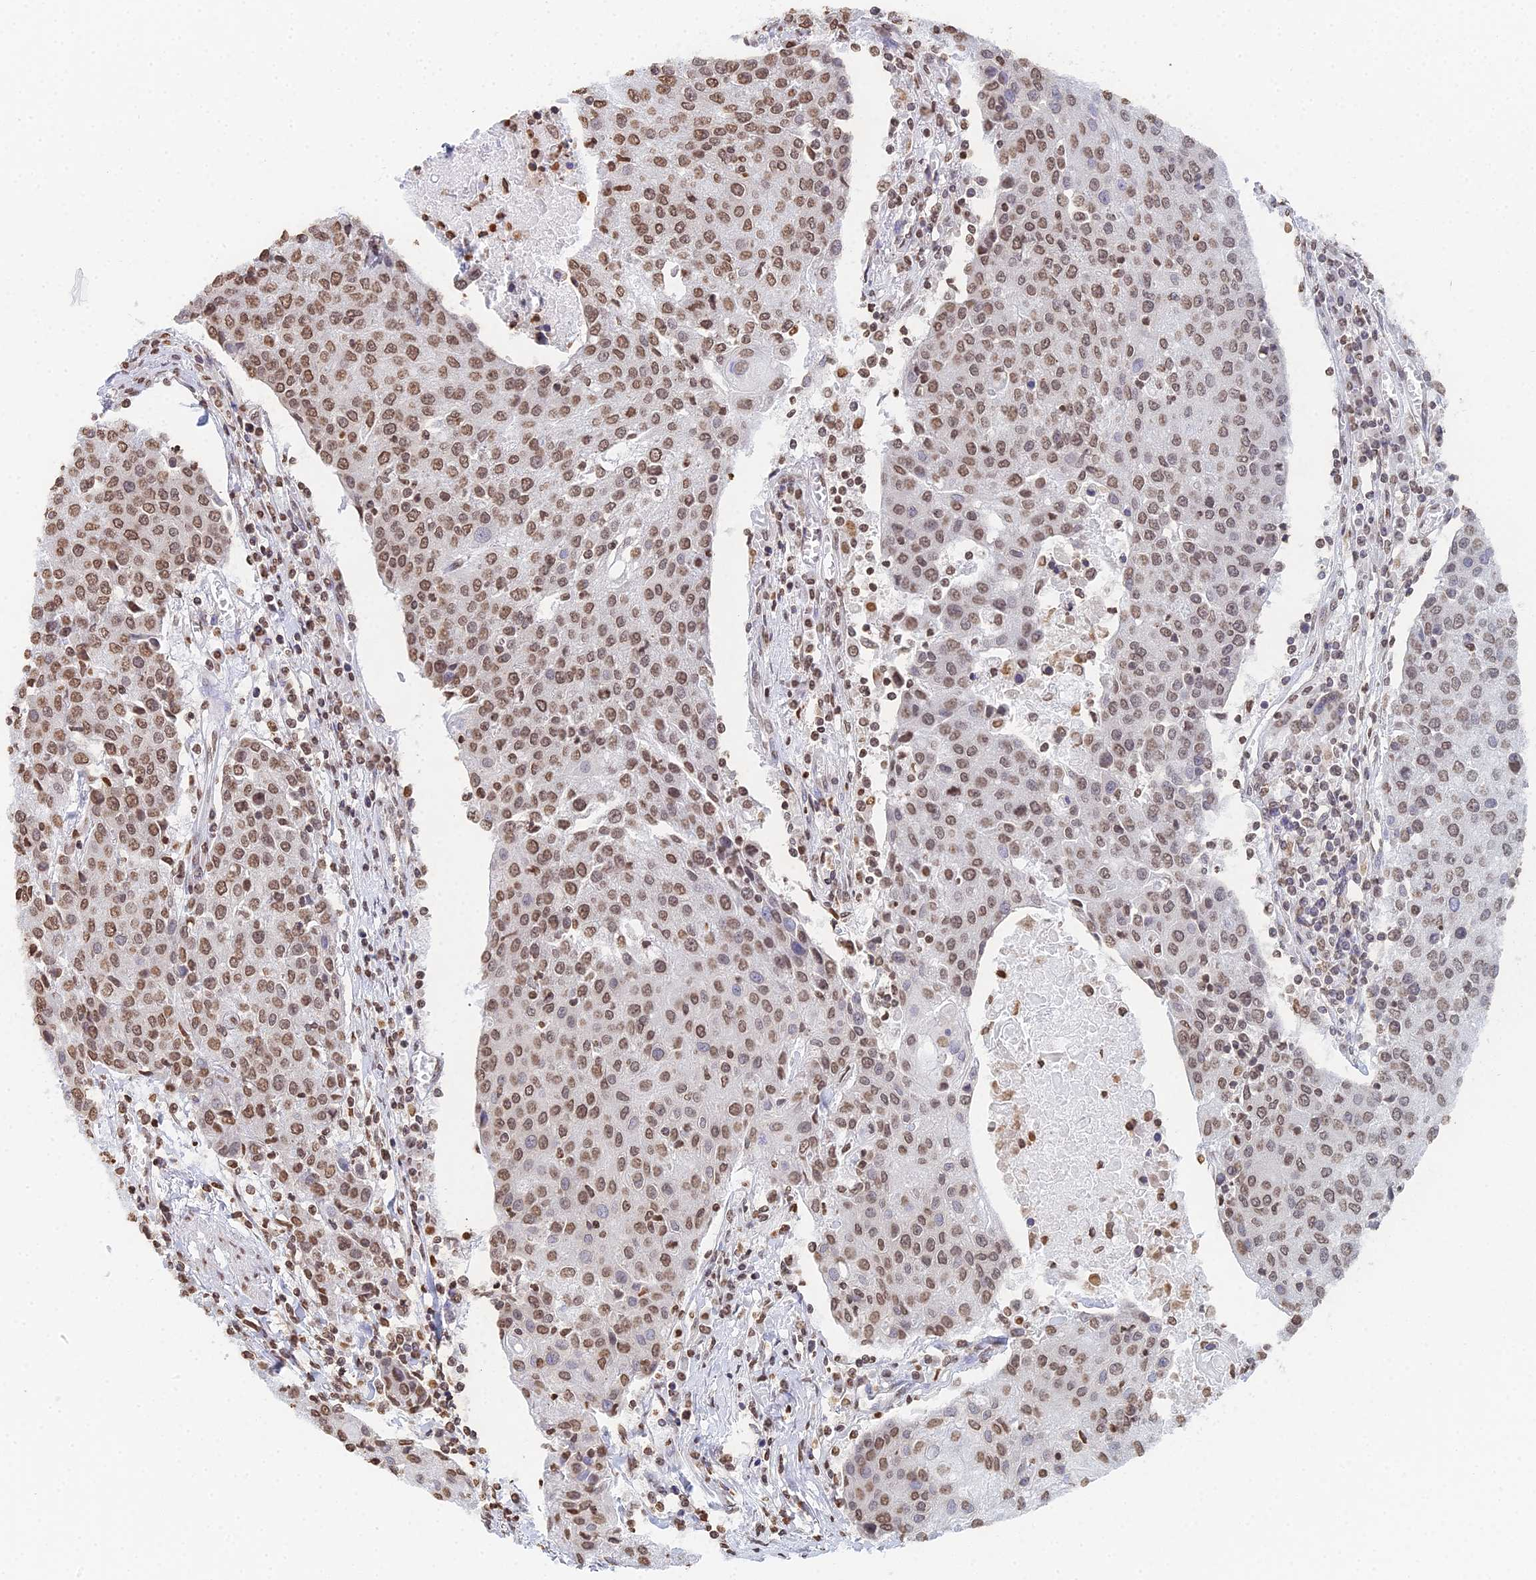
{"staining": {"intensity": "moderate", "quantity": ">75%", "location": "nuclear"}, "tissue": "urothelial cancer", "cell_type": "Tumor cells", "image_type": "cancer", "snomed": [{"axis": "morphology", "description": "Urothelial carcinoma, High grade"}, {"axis": "topography", "description": "Urinary bladder"}], "caption": "Urothelial carcinoma (high-grade) stained with a protein marker demonstrates moderate staining in tumor cells.", "gene": "GBP3", "patient": {"sex": "female", "age": 85}}